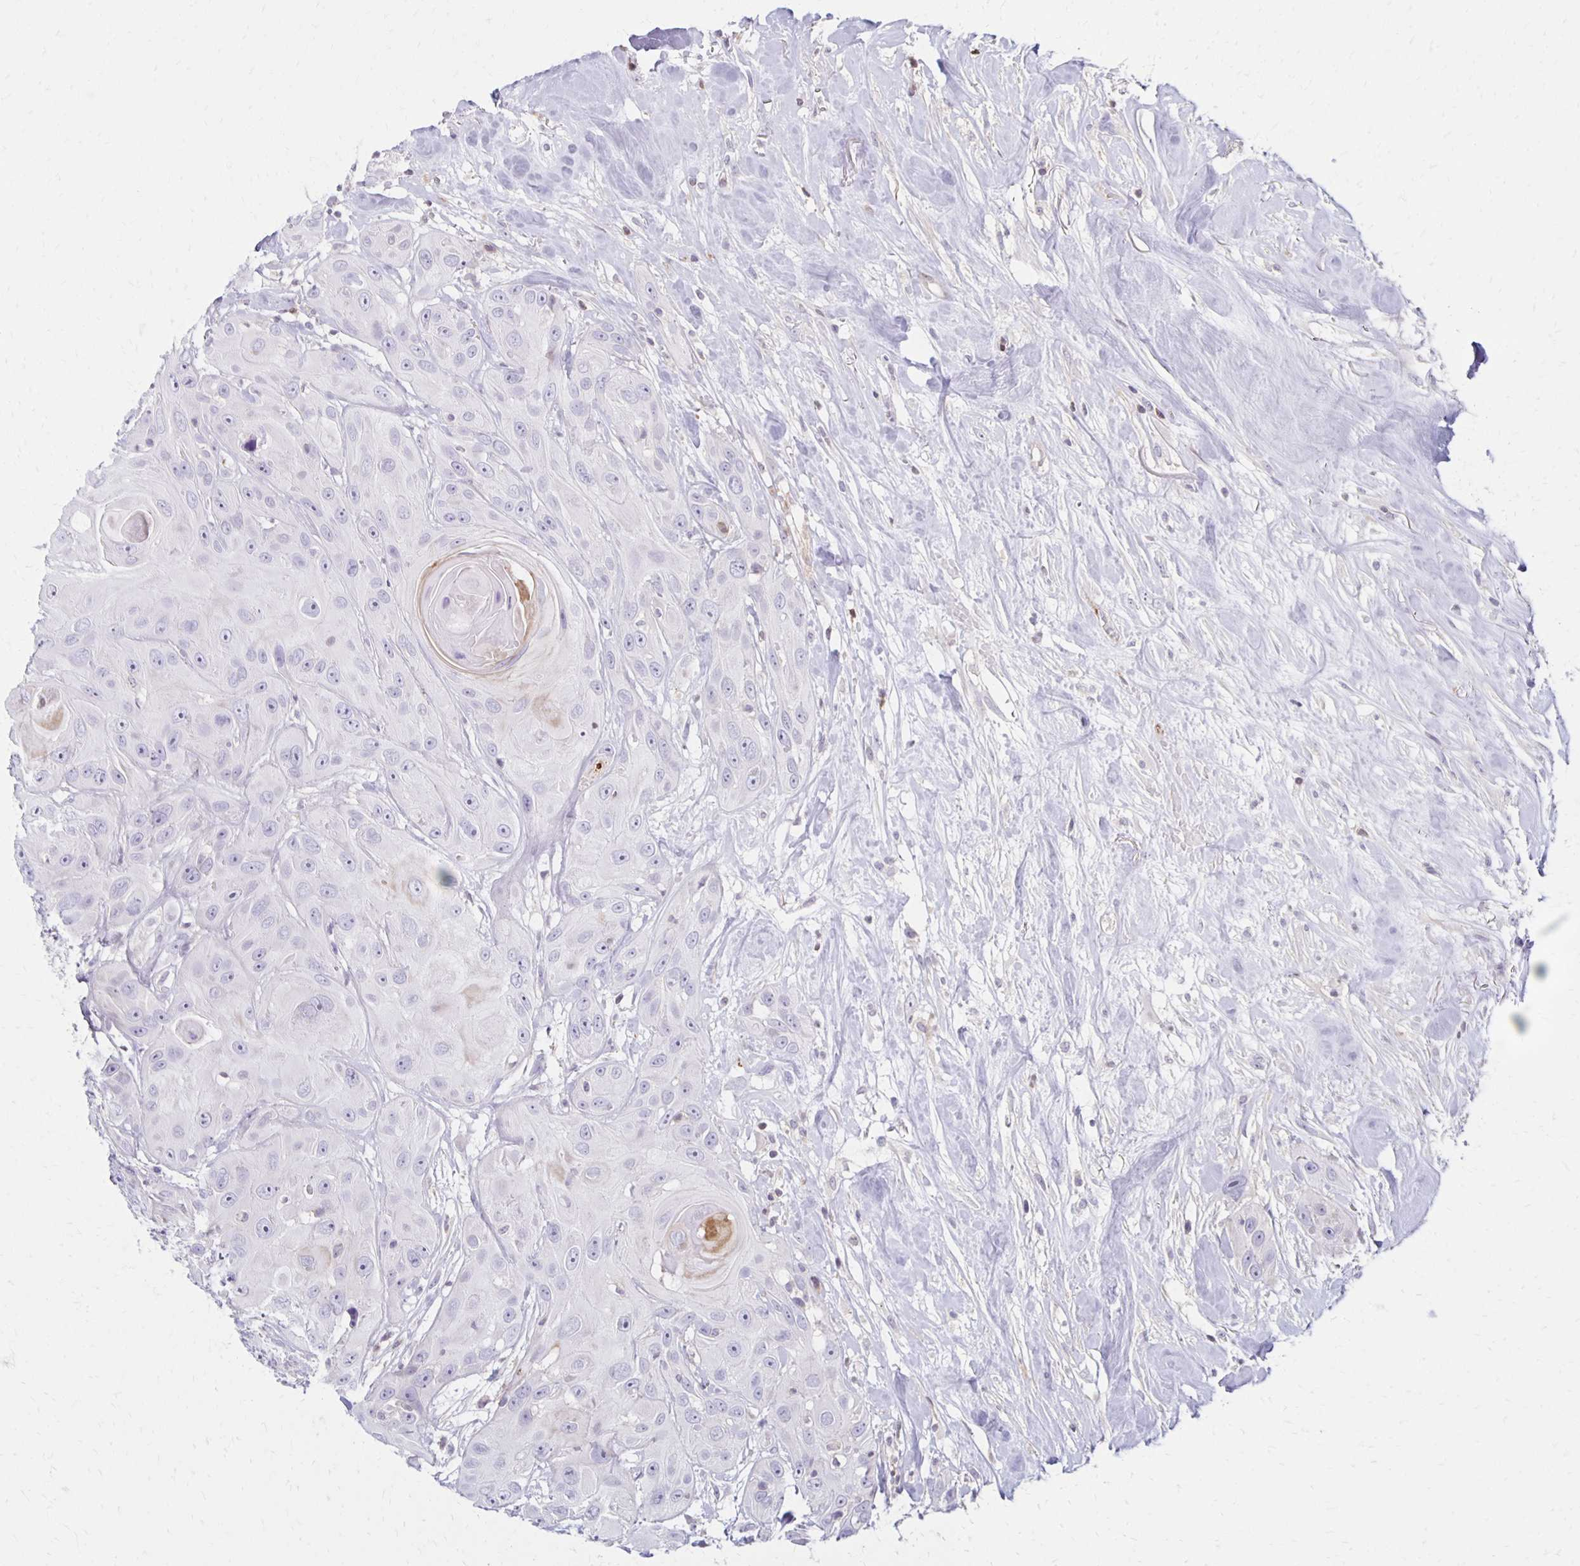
{"staining": {"intensity": "negative", "quantity": "none", "location": "none"}, "tissue": "head and neck cancer", "cell_type": "Tumor cells", "image_type": "cancer", "snomed": [{"axis": "morphology", "description": "Squamous cell carcinoma, NOS"}, {"axis": "topography", "description": "Oral tissue"}, {"axis": "topography", "description": "Head-Neck"}], "caption": "This image is of head and neck cancer stained with IHC to label a protein in brown with the nuclei are counter-stained blue. There is no expression in tumor cells.", "gene": "CCL21", "patient": {"sex": "male", "age": 77}}